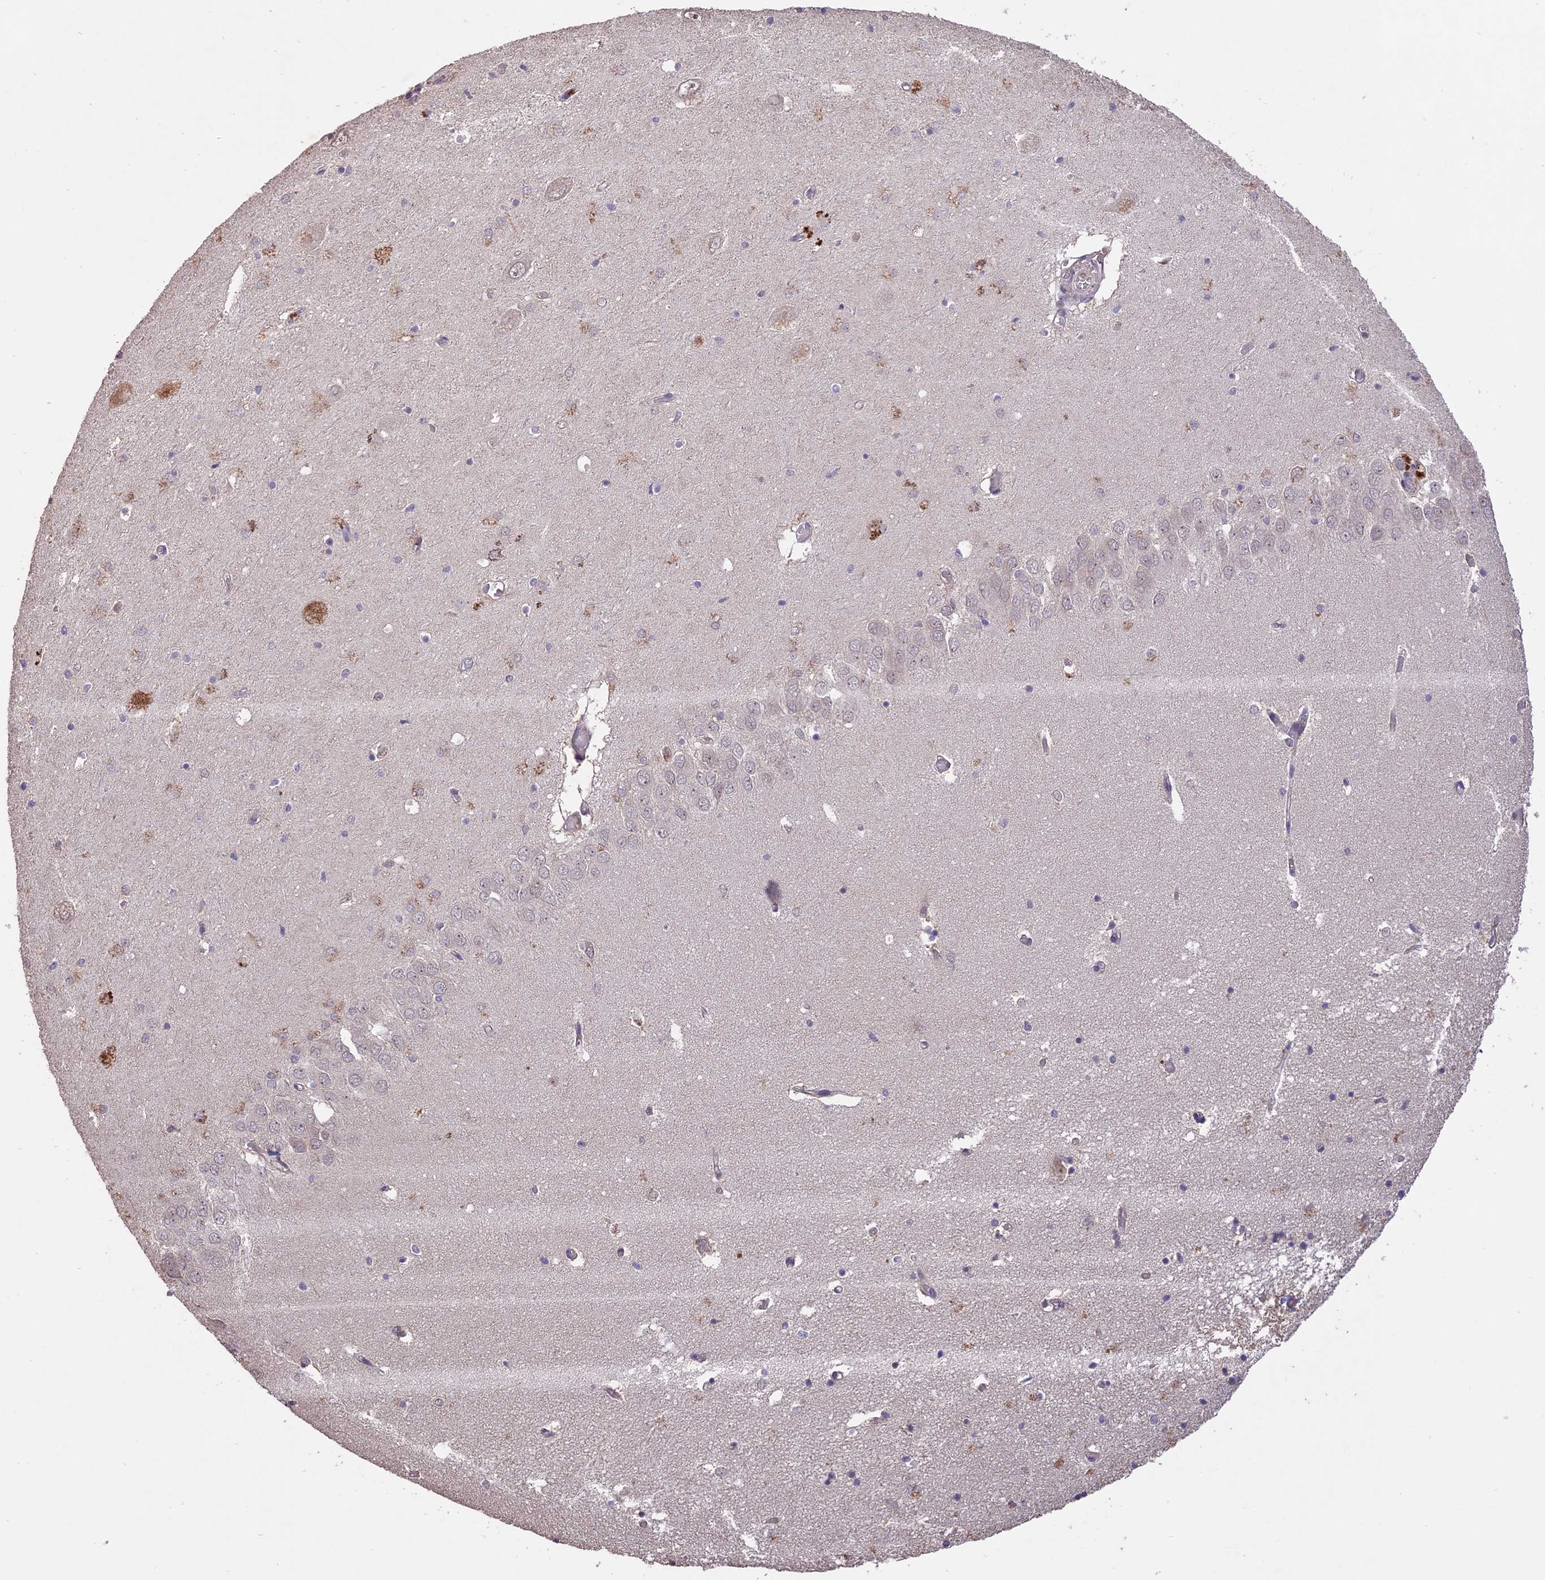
{"staining": {"intensity": "weak", "quantity": "<25%", "location": "cytoplasmic/membranous"}, "tissue": "hippocampus", "cell_type": "Glial cells", "image_type": "normal", "snomed": [{"axis": "morphology", "description": "Normal tissue, NOS"}, {"axis": "topography", "description": "Hippocampus"}], "caption": "An immunohistochemistry (IHC) image of normal hippocampus is shown. There is no staining in glial cells of hippocampus.", "gene": "TIGD7", "patient": {"sex": "male", "age": 70}}